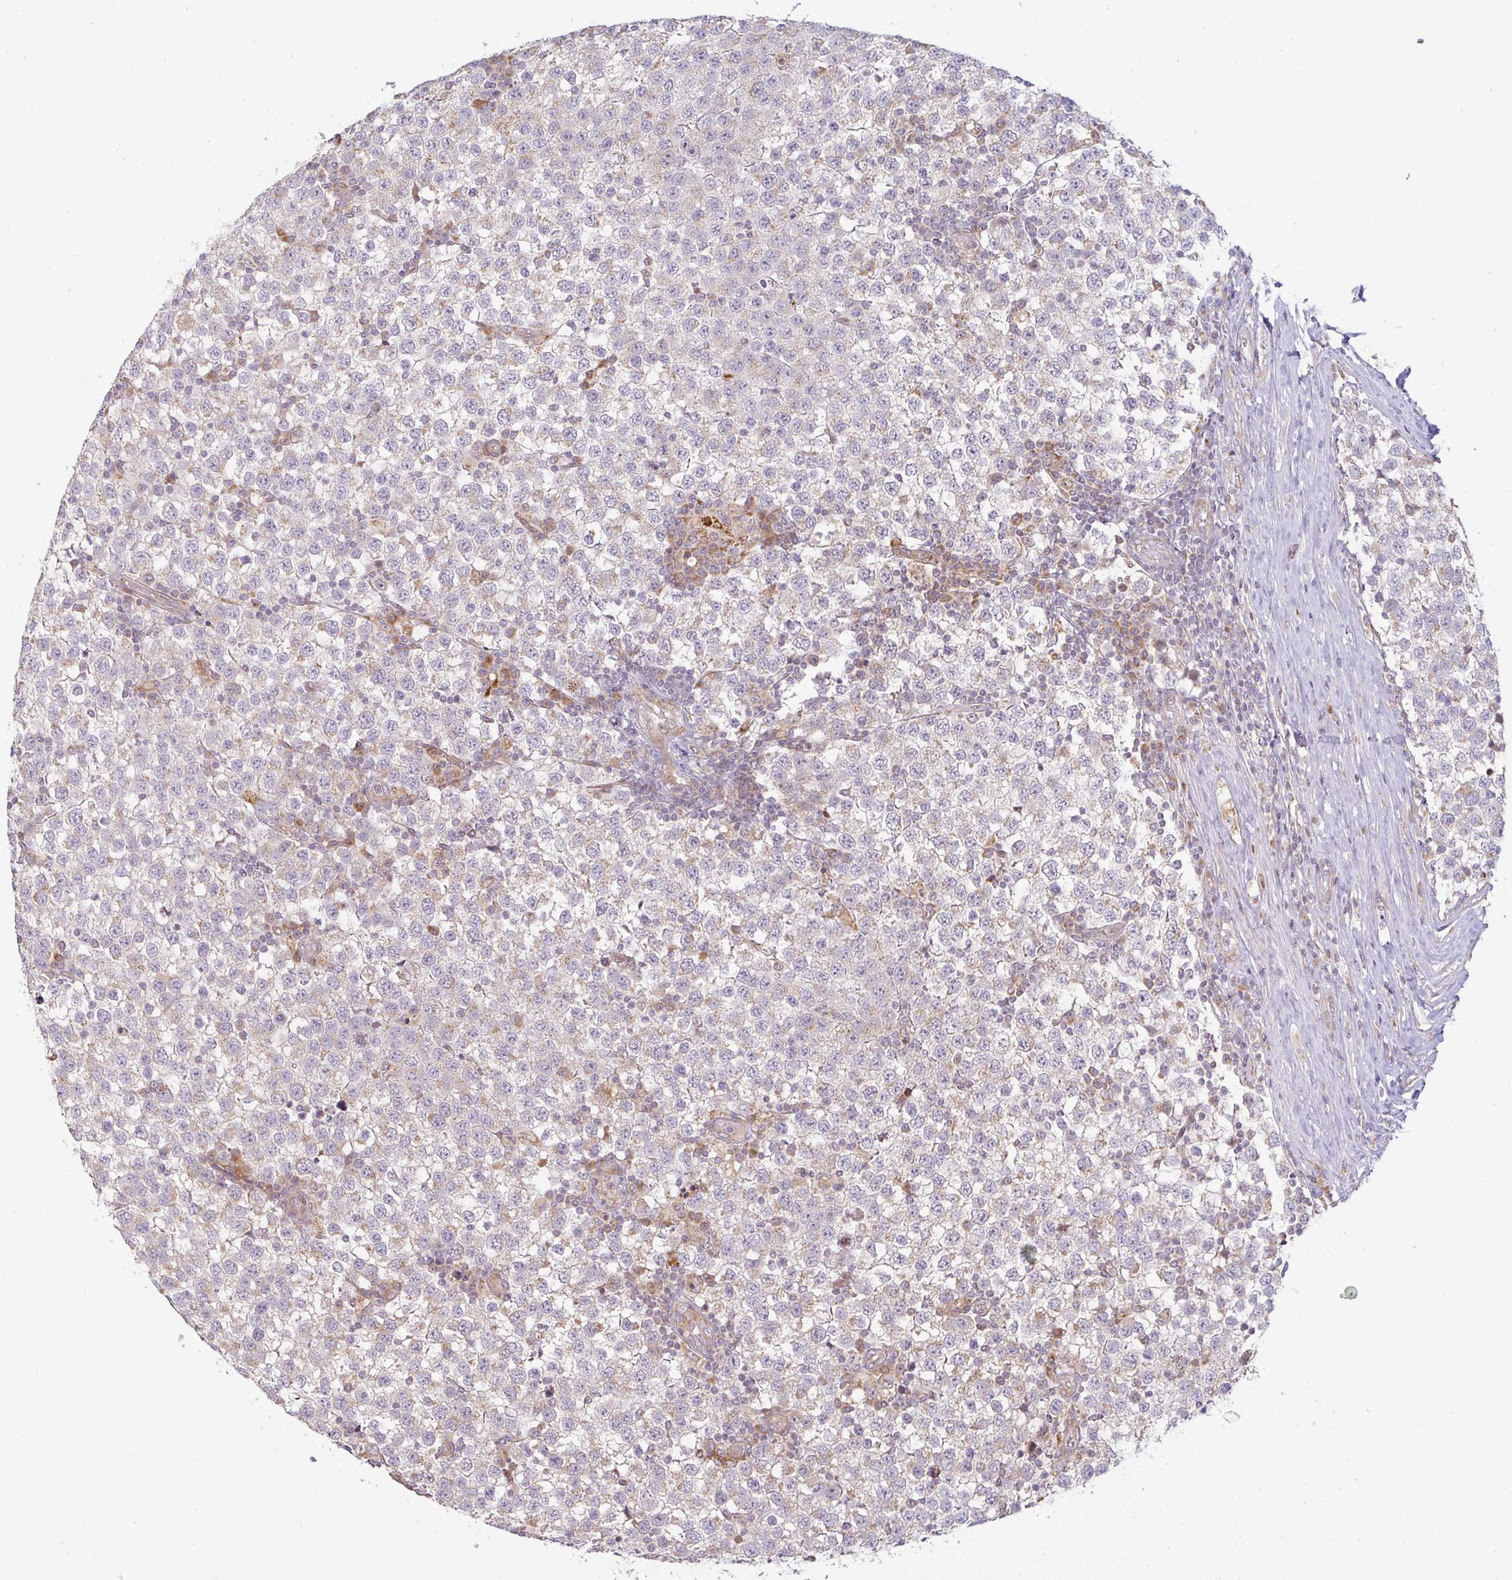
{"staining": {"intensity": "weak", "quantity": "25%-75%", "location": "cytoplasmic/membranous"}, "tissue": "testis cancer", "cell_type": "Tumor cells", "image_type": "cancer", "snomed": [{"axis": "morphology", "description": "Seminoma, NOS"}, {"axis": "topography", "description": "Testis"}], "caption": "Protein staining of testis seminoma tissue reveals weak cytoplasmic/membranous positivity in approximately 25%-75% of tumor cells.", "gene": "MOB1A", "patient": {"sex": "male", "age": 34}}